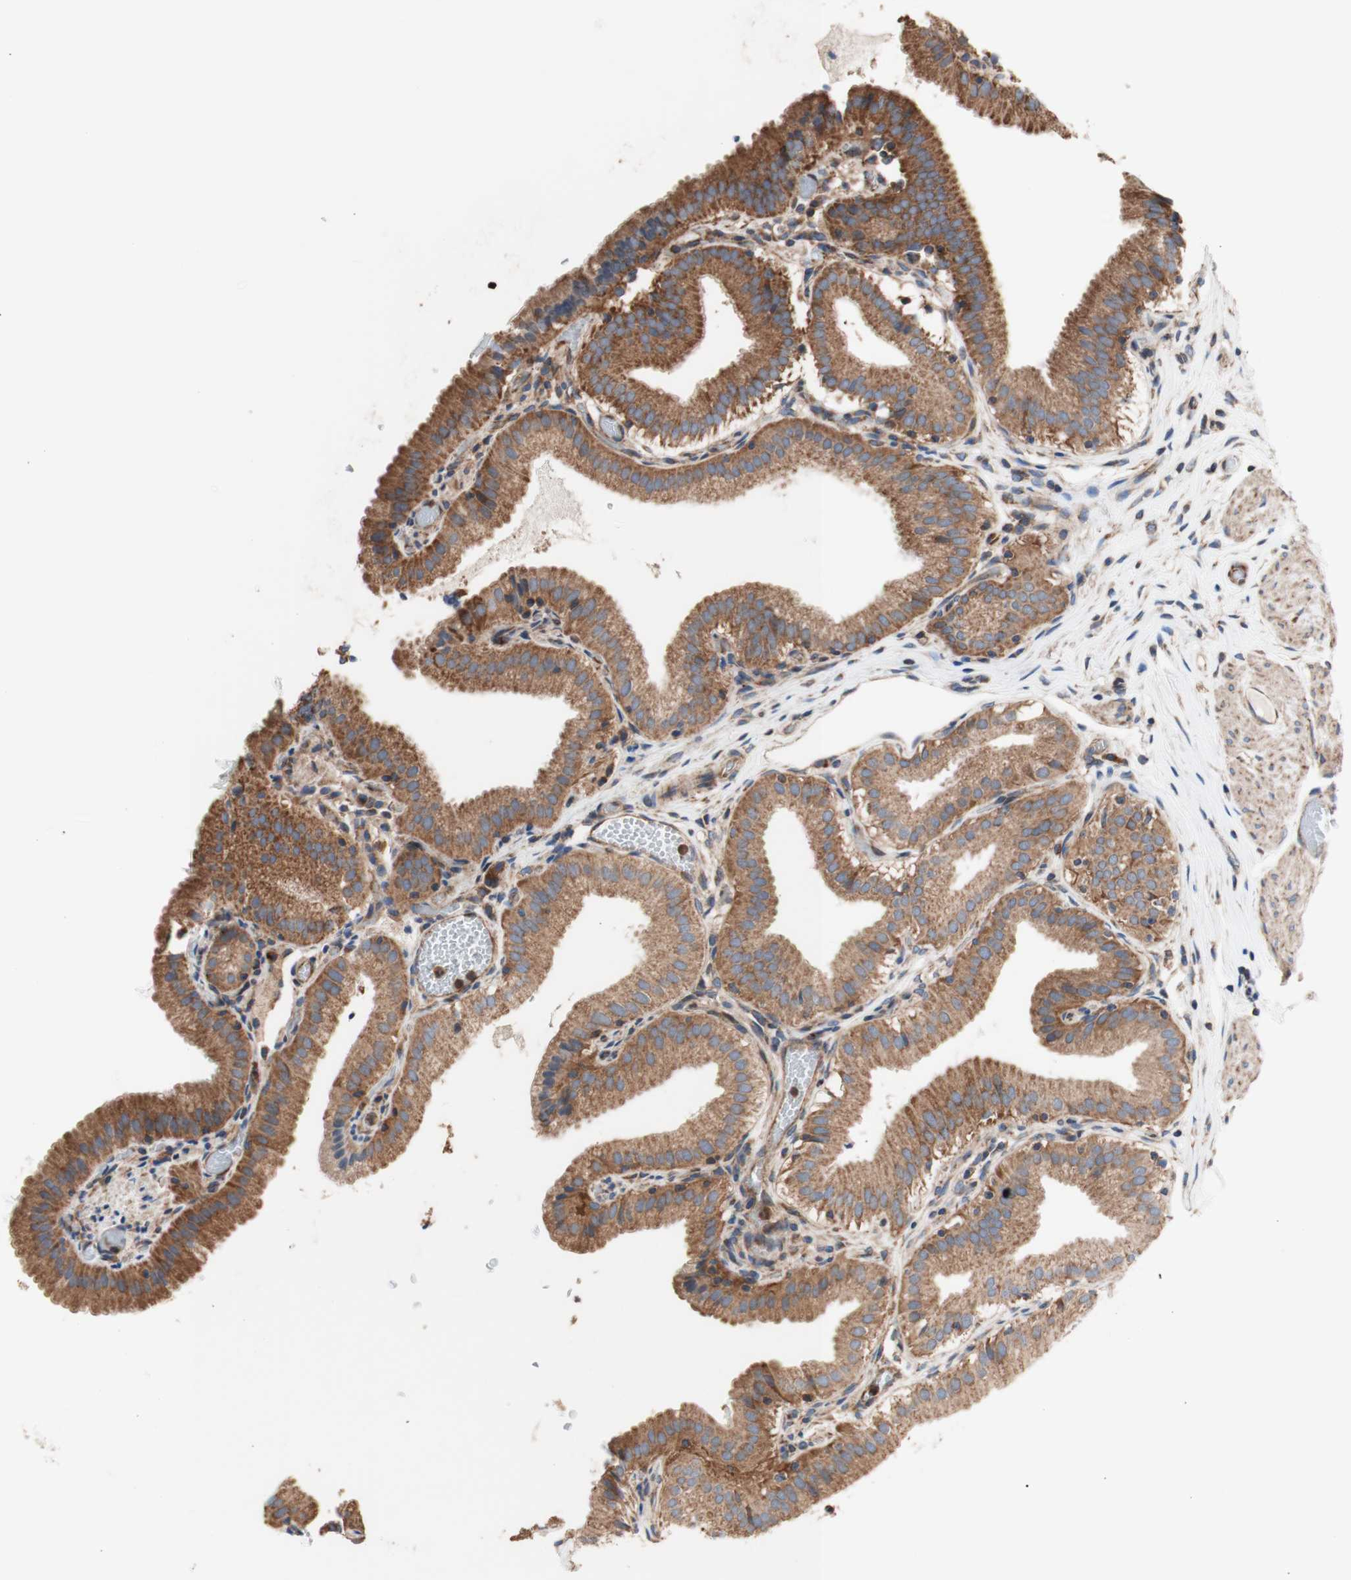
{"staining": {"intensity": "strong", "quantity": ">75%", "location": "cytoplasmic/membranous"}, "tissue": "gallbladder", "cell_type": "Glandular cells", "image_type": "normal", "snomed": [{"axis": "morphology", "description": "Normal tissue, NOS"}, {"axis": "topography", "description": "Gallbladder"}], "caption": "Immunohistochemistry (IHC) (DAB (3,3'-diaminobenzidine)) staining of normal human gallbladder displays strong cytoplasmic/membranous protein positivity in about >75% of glandular cells.", "gene": "FMR1", "patient": {"sex": "male", "age": 54}}